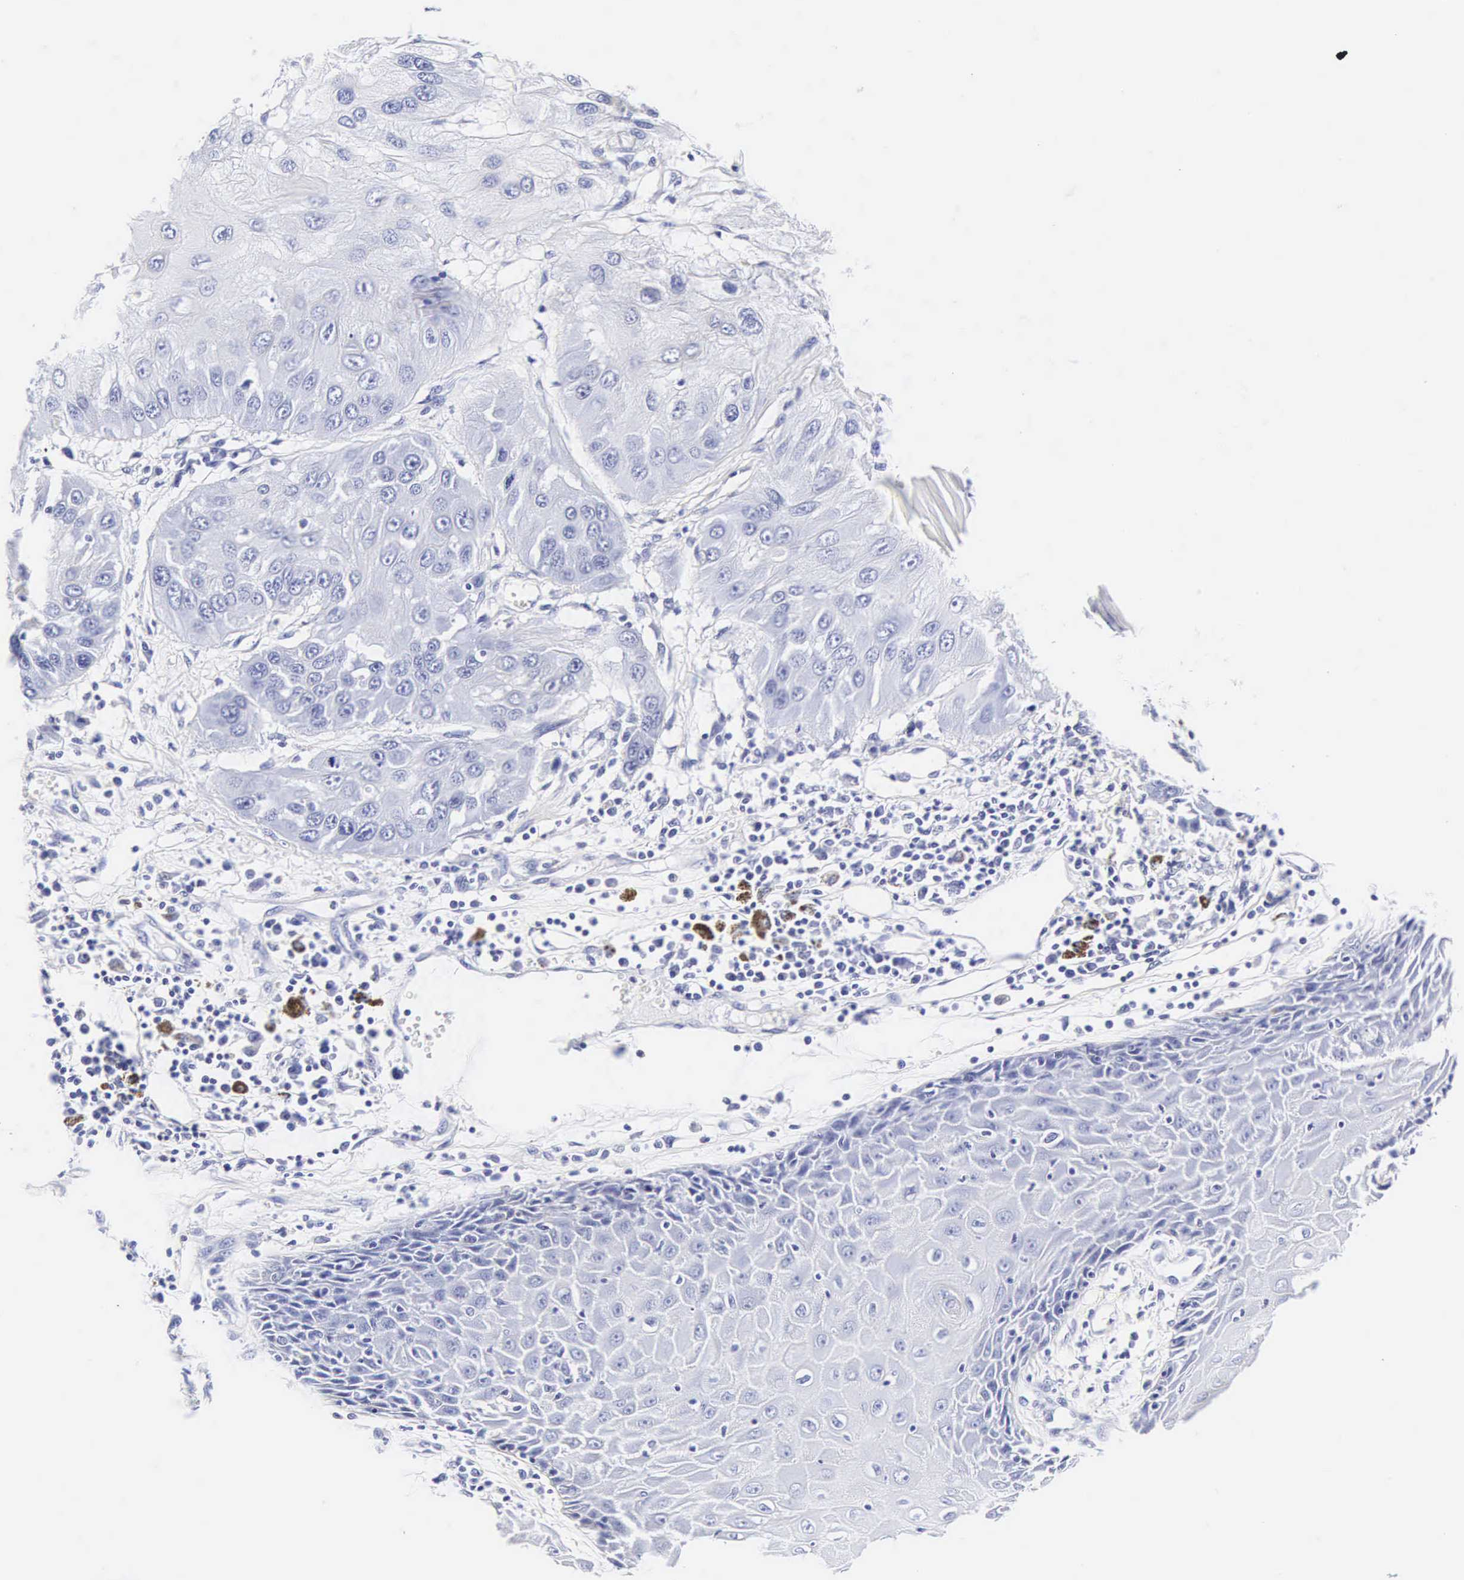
{"staining": {"intensity": "negative", "quantity": "none", "location": "none"}, "tissue": "skin cancer", "cell_type": "Tumor cells", "image_type": "cancer", "snomed": [{"axis": "morphology", "description": "Squamous cell carcinoma, NOS"}, {"axis": "topography", "description": "Skin"}, {"axis": "topography", "description": "Anal"}], "caption": "Tumor cells are negative for brown protein staining in skin cancer (squamous cell carcinoma).", "gene": "INS", "patient": {"sex": "male", "age": 61}}